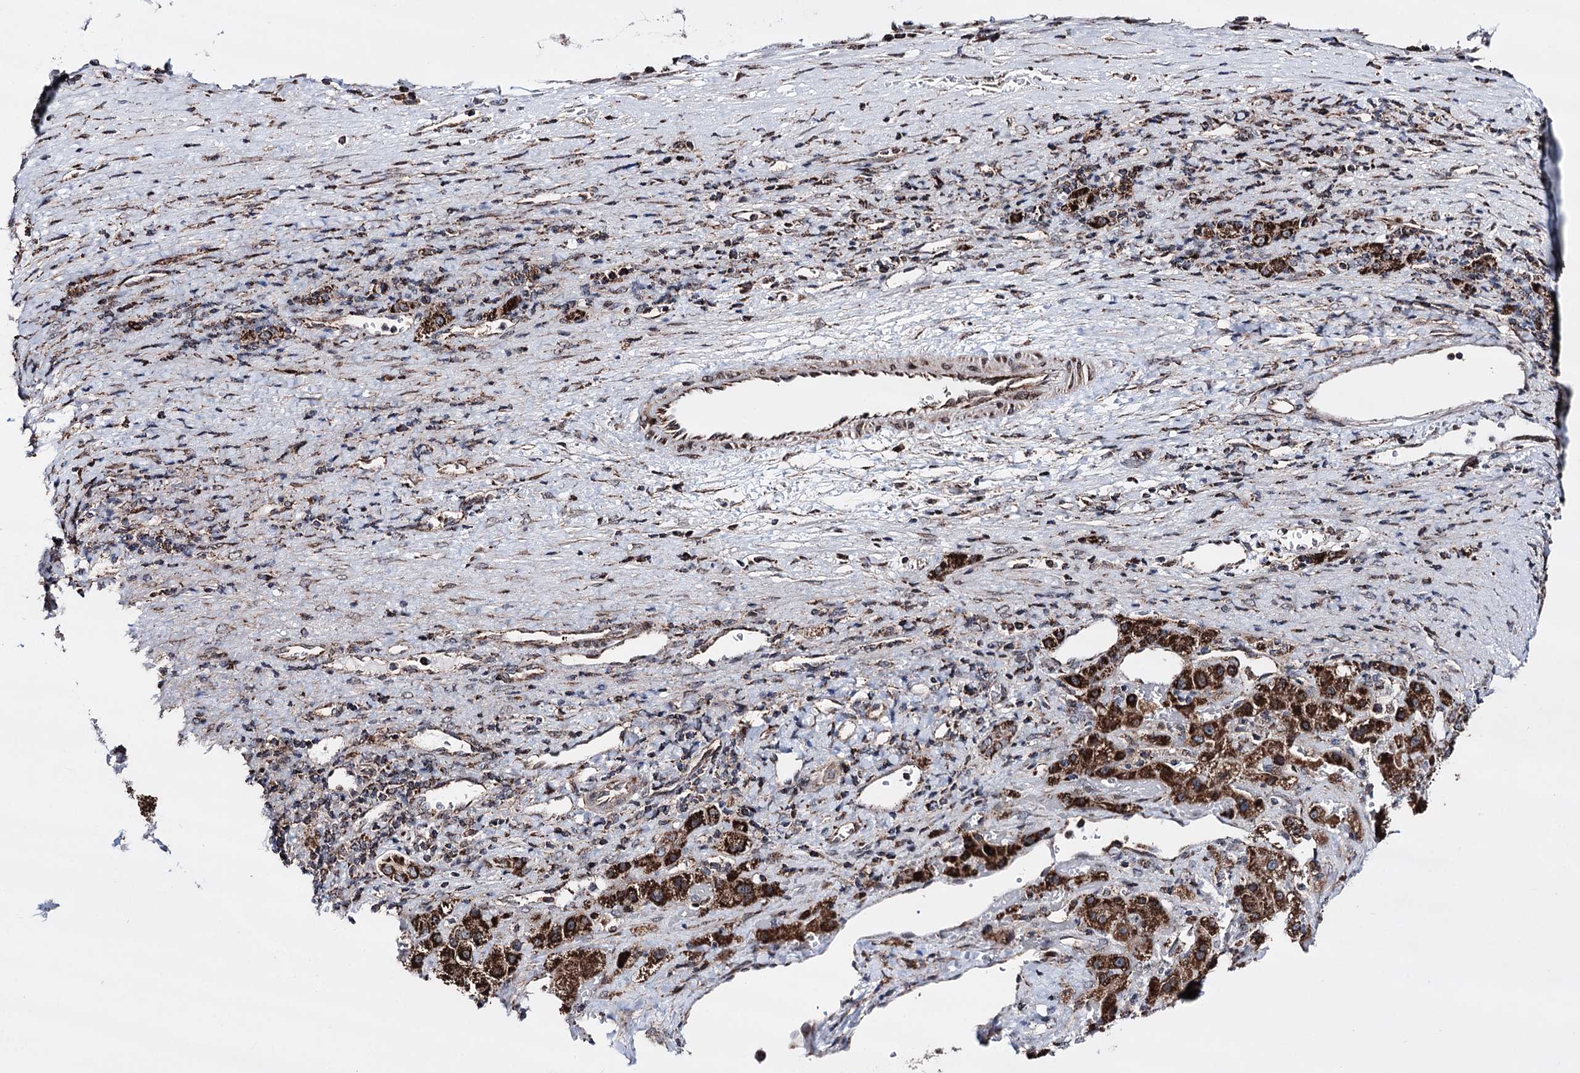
{"staining": {"intensity": "strong", "quantity": ">75%", "location": "cytoplasmic/membranous"}, "tissue": "liver cancer", "cell_type": "Tumor cells", "image_type": "cancer", "snomed": [{"axis": "morphology", "description": "Carcinoma, Hepatocellular, NOS"}, {"axis": "topography", "description": "Liver"}], "caption": "Brown immunohistochemical staining in human hepatocellular carcinoma (liver) displays strong cytoplasmic/membranous expression in approximately >75% of tumor cells. (DAB (3,3'-diaminobenzidine) IHC, brown staining for protein, blue staining for nuclei).", "gene": "CREB3L4", "patient": {"sex": "female", "age": 58}}